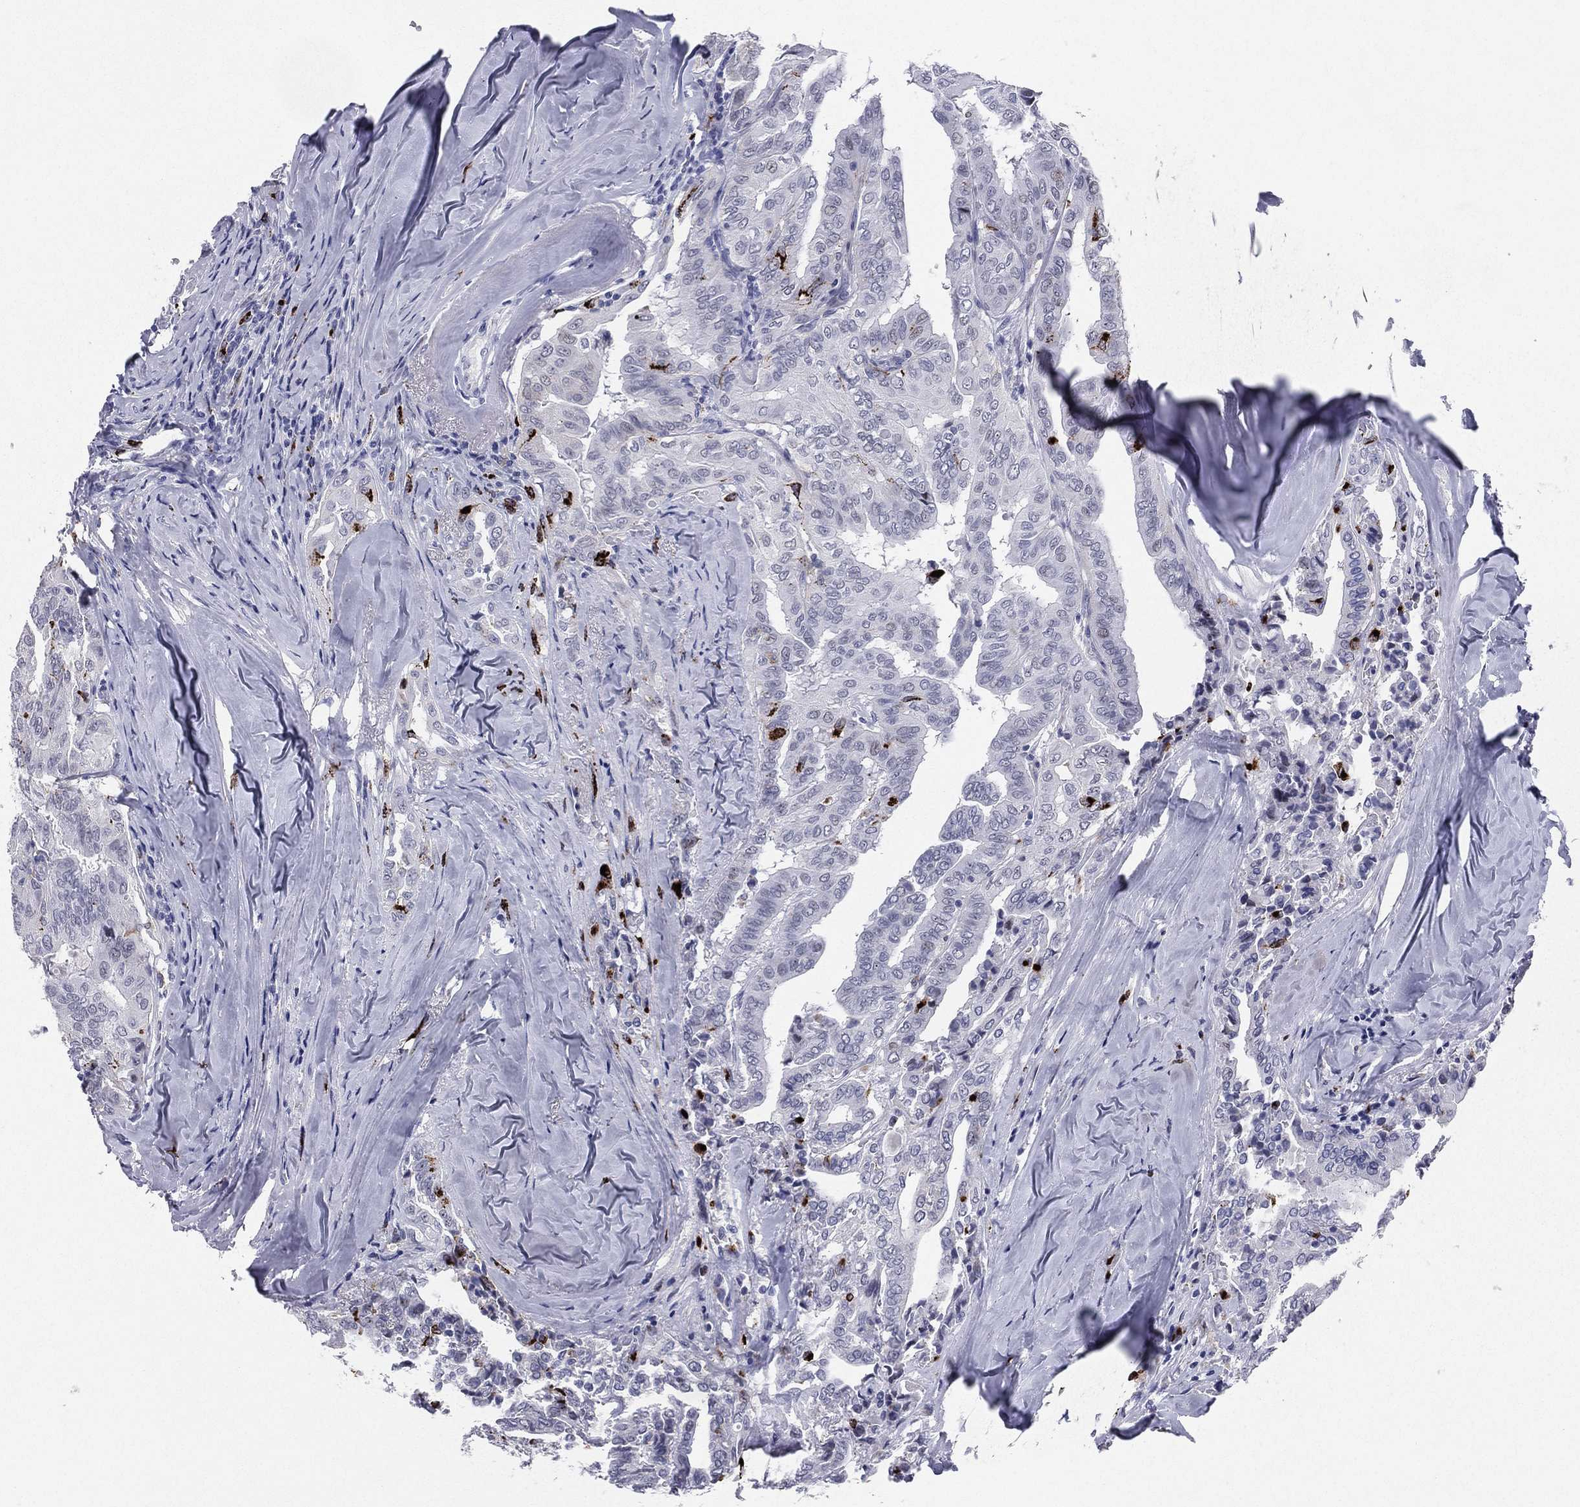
{"staining": {"intensity": "negative", "quantity": "none", "location": "none"}, "tissue": "thyroid cancer", "cell_type": "Tumor cells", "image_type": "cancer", "snomed": [{"axis": "morphology", "description": "Papillary adenocarcinoma, NOS"}, {"axis": "topography", "description": "Thyroid gland"}], "caption": "Immunohistochemistry (IHC) histopathology image of neoplastic tissue: human thyroid papillary adenocarcinoma stained with DAB demonstrates no significant protein positivity in tumor cells. (Brightfield microscopy of DAB (3,3'-diaminobenzidine) IHC at high magnification).", "gene": "HLA-DOA", "patient": {"sex": "female", "age": 68}}